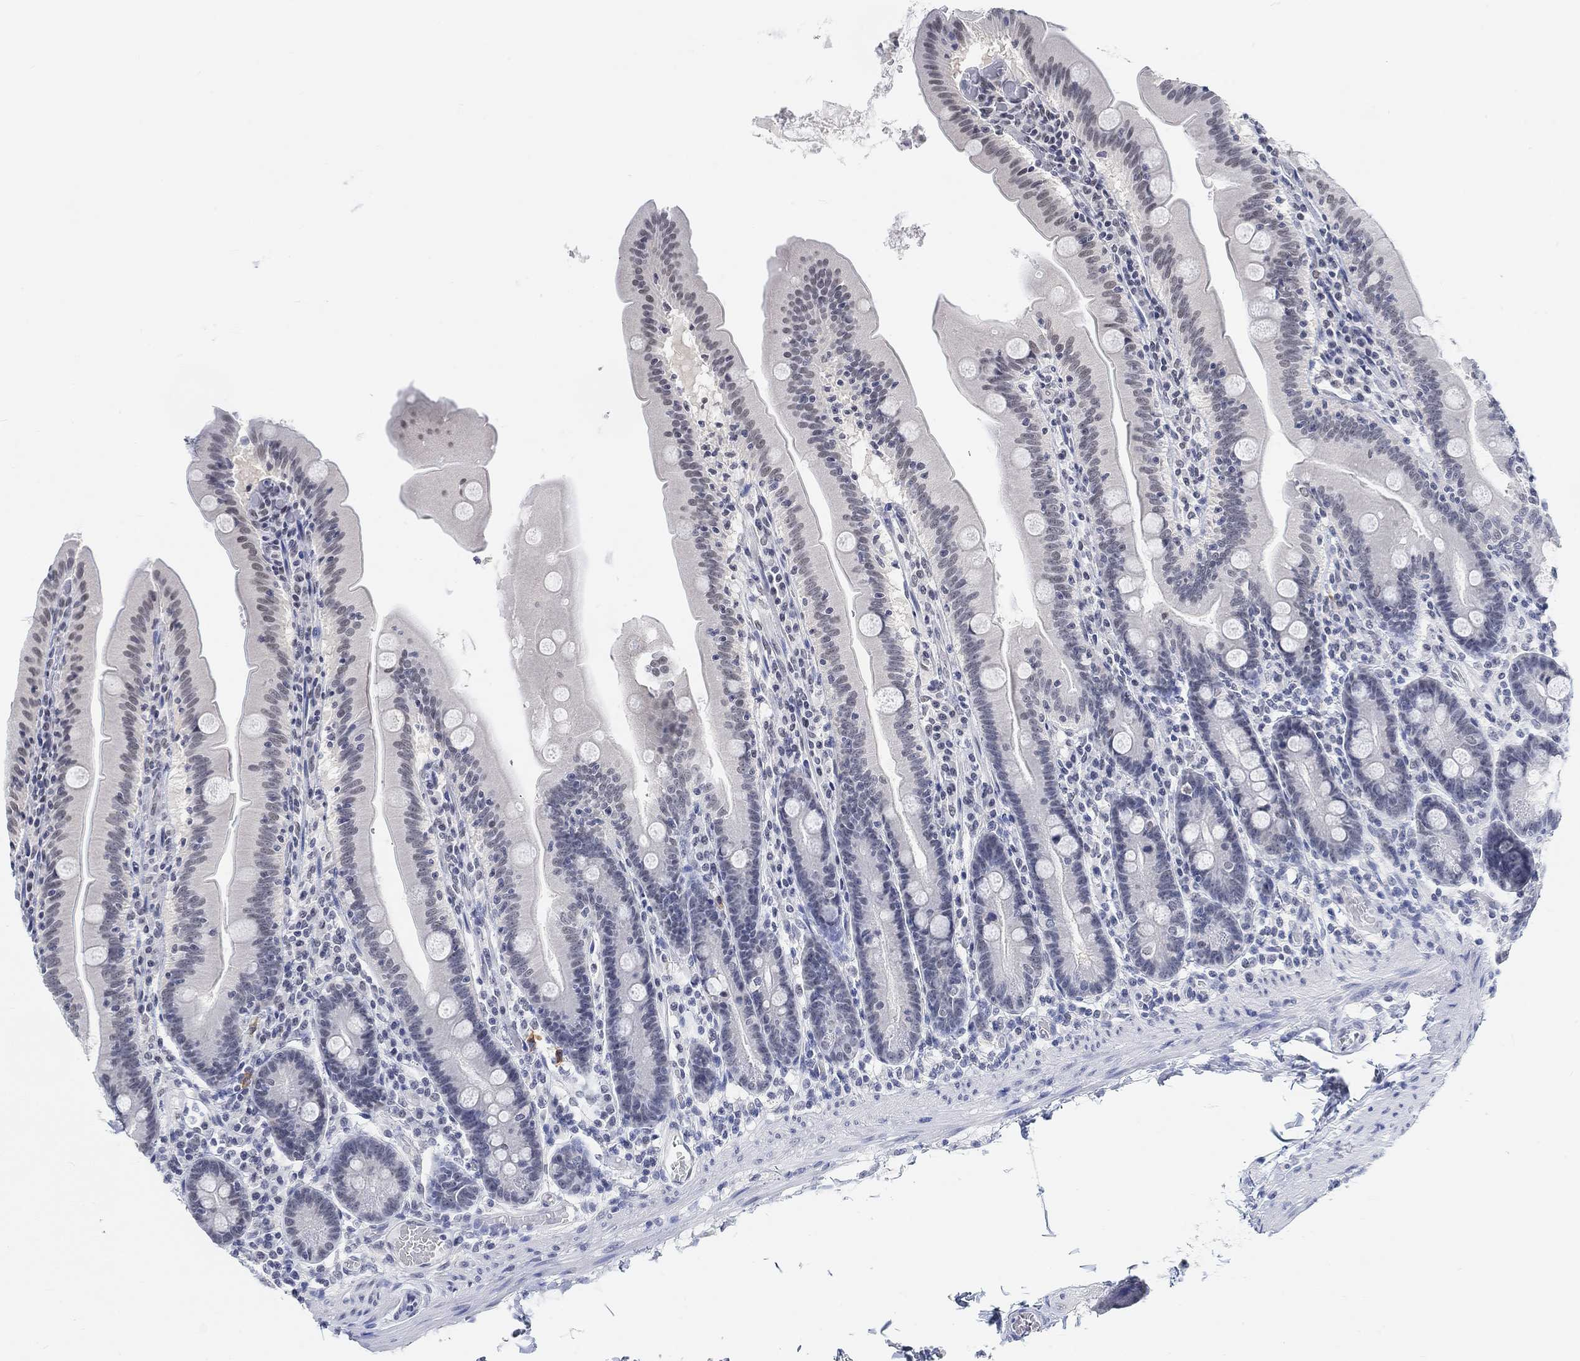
{"staining": {"intensity": "negative", "quantity": "none", "location": "none"}, "tissue": "small intestine", "cell_type": "Glandular cells", "image_type": "normal", "snomed": [{"axis": "morphology", "description": "Normal tissue, NOS"}, {"axis": "topography", "description": "Small intestine"}], "caption": "Immunohistochemical staining of benign small intestine exhibits no significant positivity in glandular cells.", "gene": "PURG", "patient": {"sex": "male", "age": 37}}